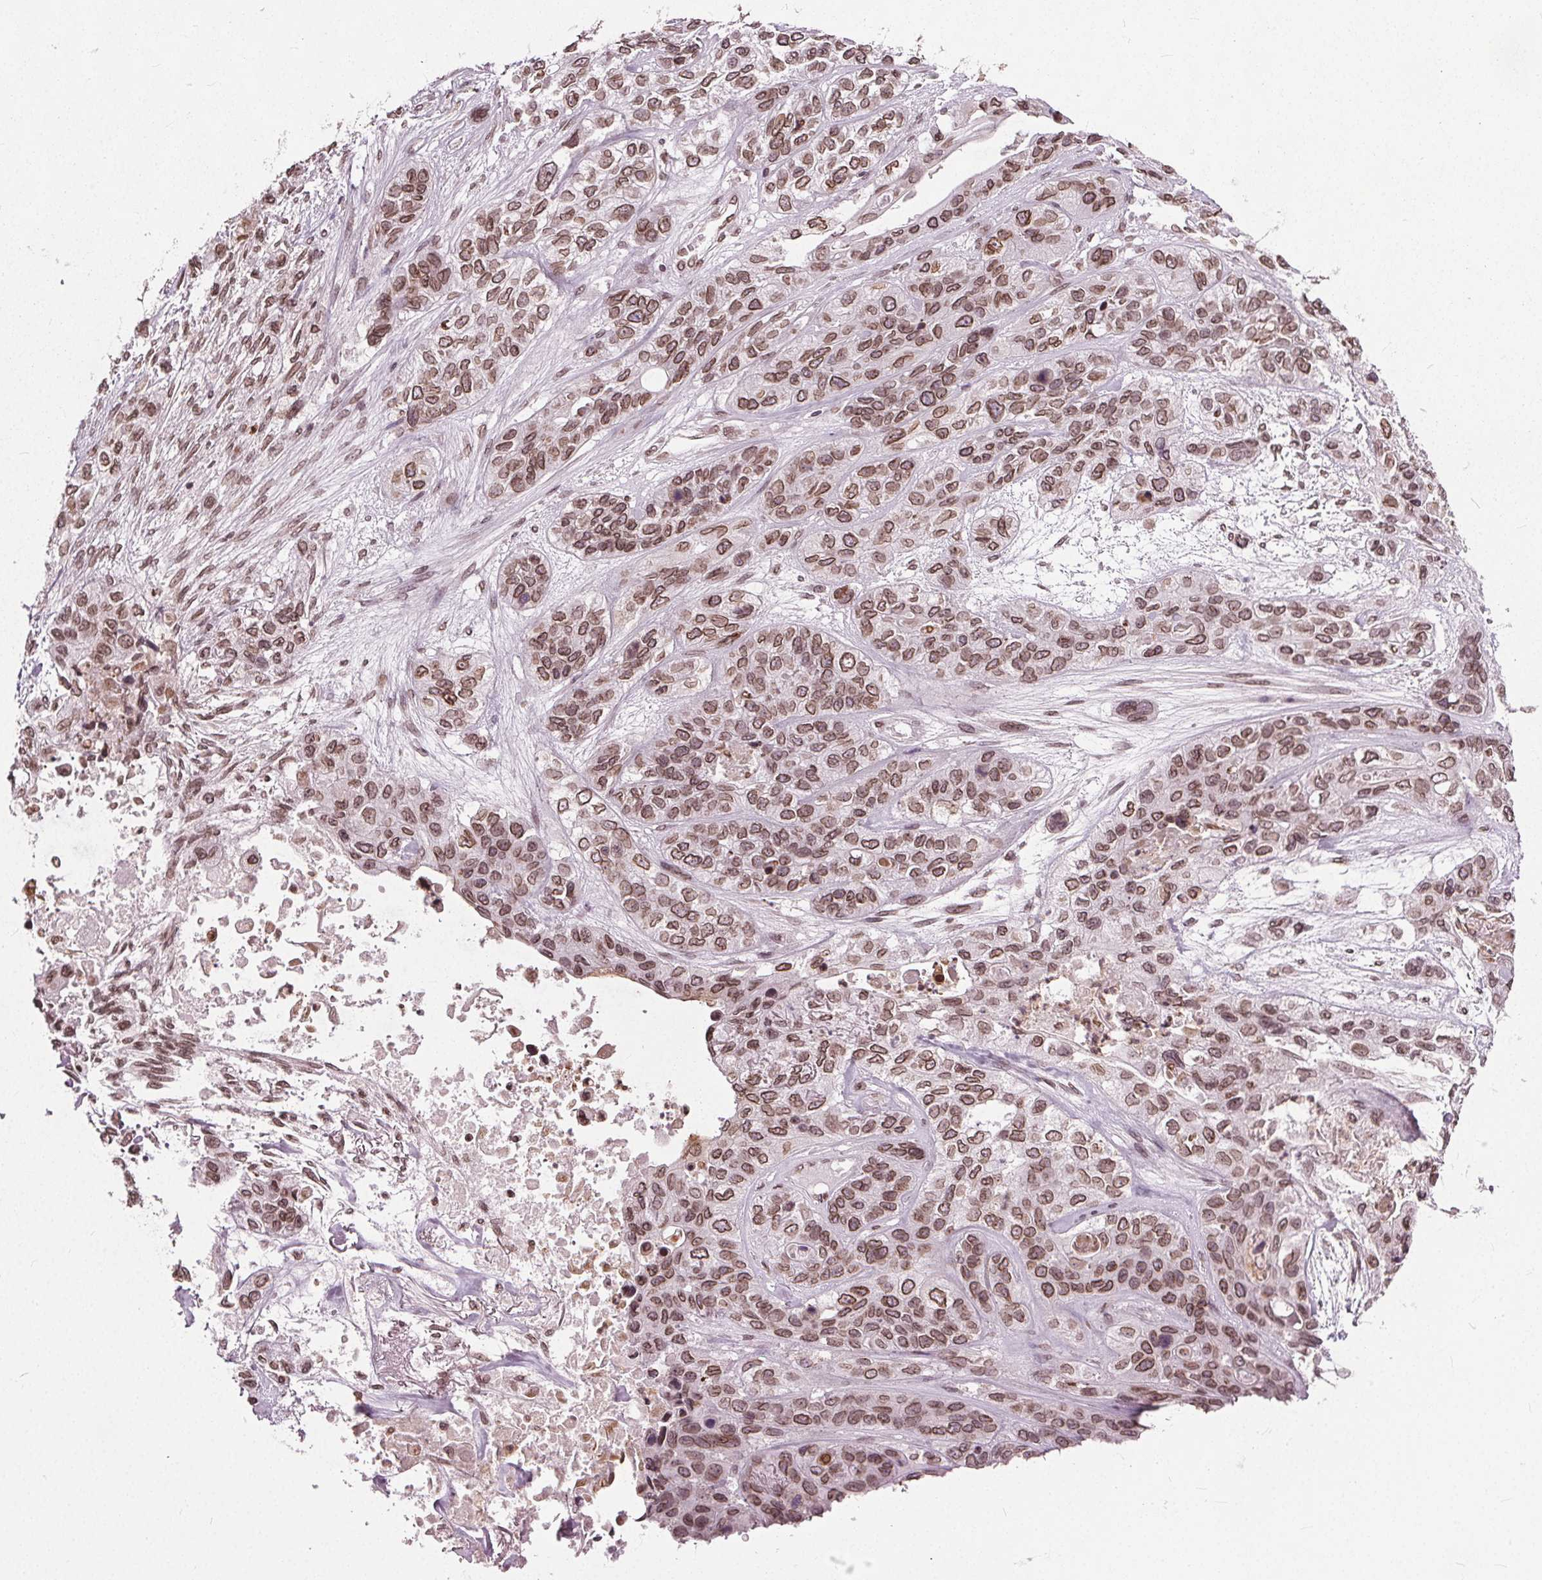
{"staining": {"intensity": "moderate", "quantity": ">75%", "location": "cytoplasmic/membranous,nuclear"}, "tissue": "lung cancer", "cell_type": "Tumor cells", "image_type": "cancer", "snomed": [{"axis": "morphology", "description": "Squamous cell carcinoma, NOS"}, {"axis": "topography", "description": "Lung"}], "caption": "Squamous cell carcinoma (lung) stained with DAB immunohistochemistry (IHC) exhibits medium levels of moderate cytoplasmic/membranous and nuclear expression in approximately >75% of tumor cells. The staining was performed using DAB (3,3'-diaminobenzidine), with brown indicating positive protein expression. Nuclei are stained blue with hematoxylin.", "gene": "TTC39C", "patient": {"sex": "female", "age": 70}}